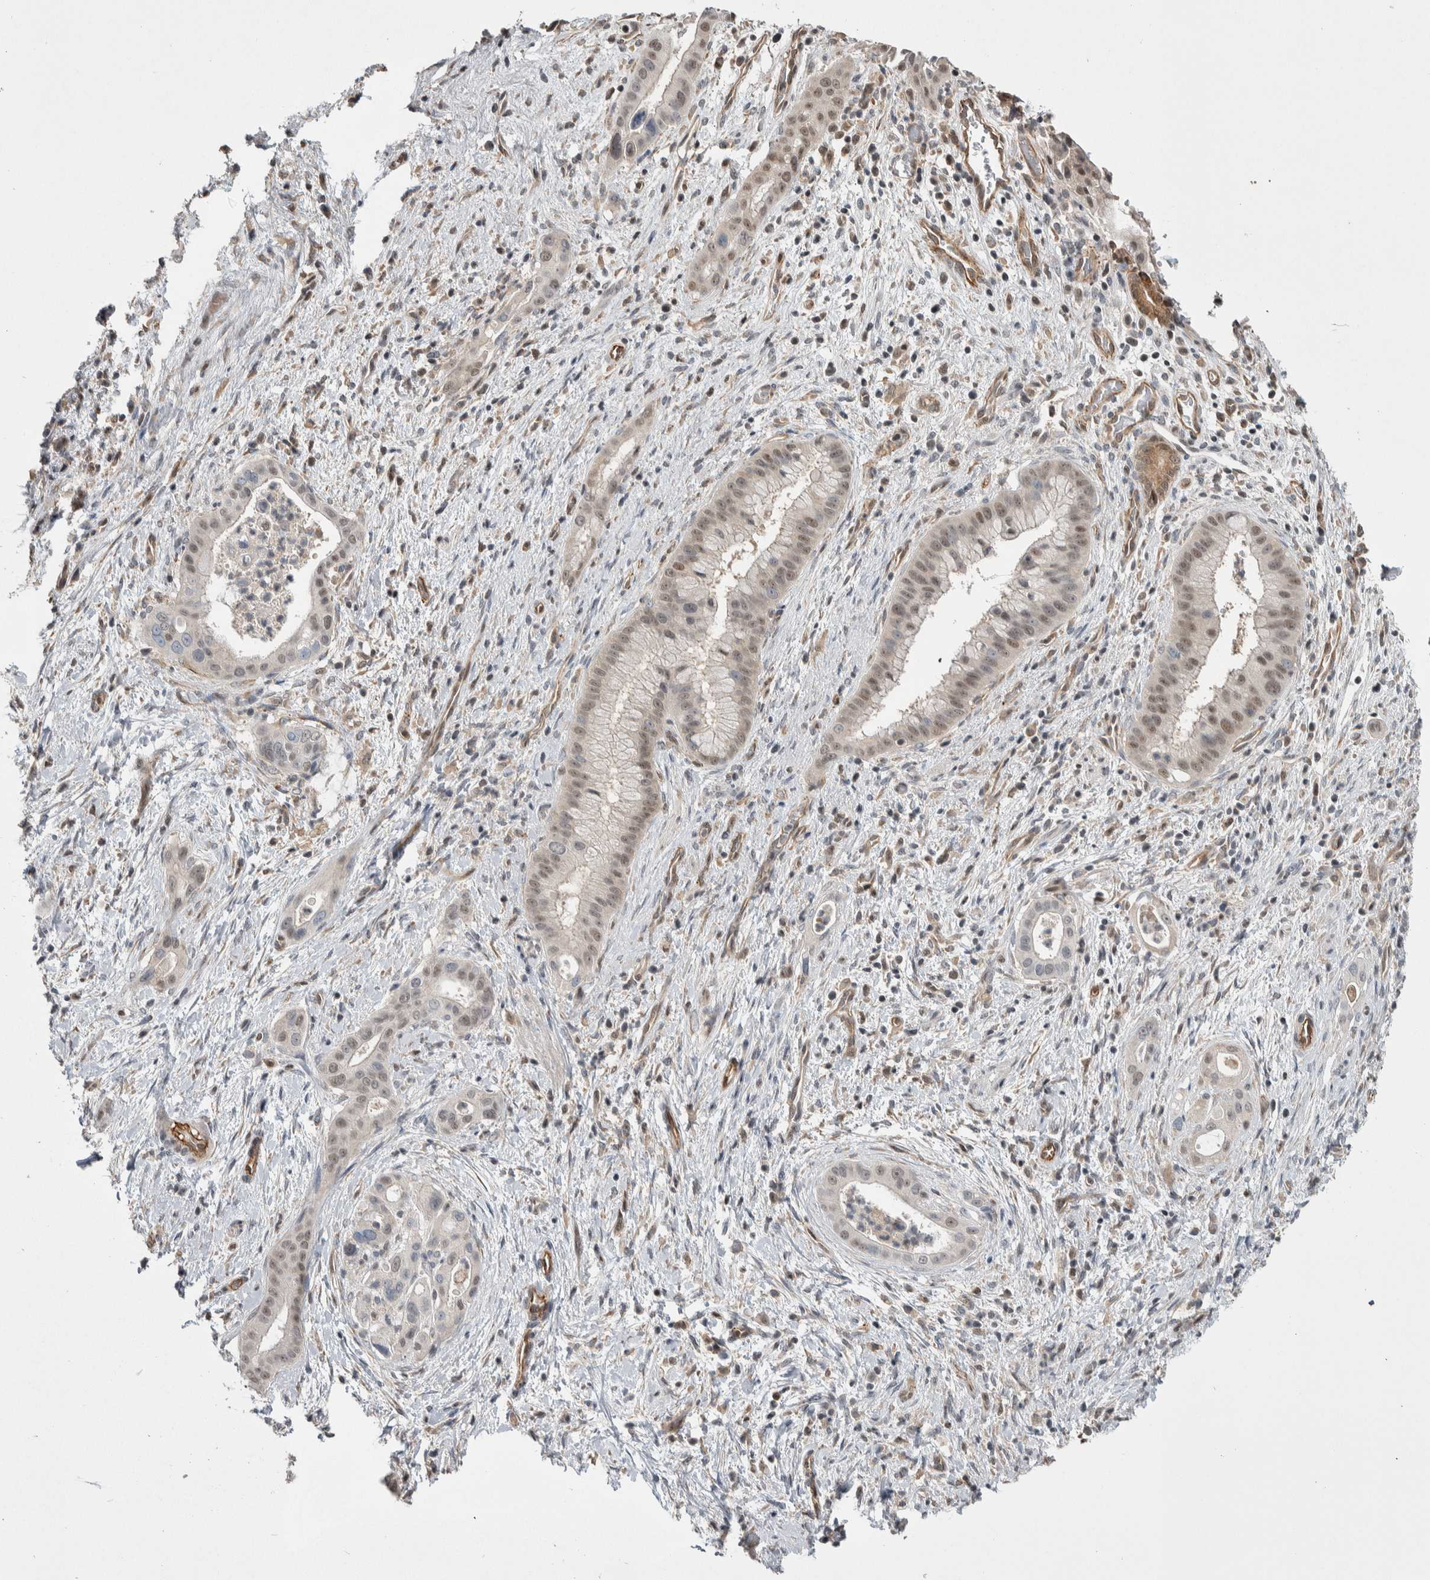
{"staining": {"intensity": "weak", "quantity": ">75%", "location": "nuclear"}, "tissue": "liver cancer", "cell_type": "Tumor cells", "image_type": "cancer", "snomed": [{"axis": "morphology", "description": "Cholangiocarcinoma"}, {"axis": "topography", "description": "Liver"}], "caption": "IHC staining of cholangiocarcinoma (liver), which exhibits low levels of weak nuclear staining in about >75% of tumor cells indicating weak nuclear protein positivity. The staining was performed using DAB (brown) for protein detection and nuclei were counterstained in hematoxylin (blue).", "gene": "PRDM4", "patient": {"sex": "female", "age": 54}}